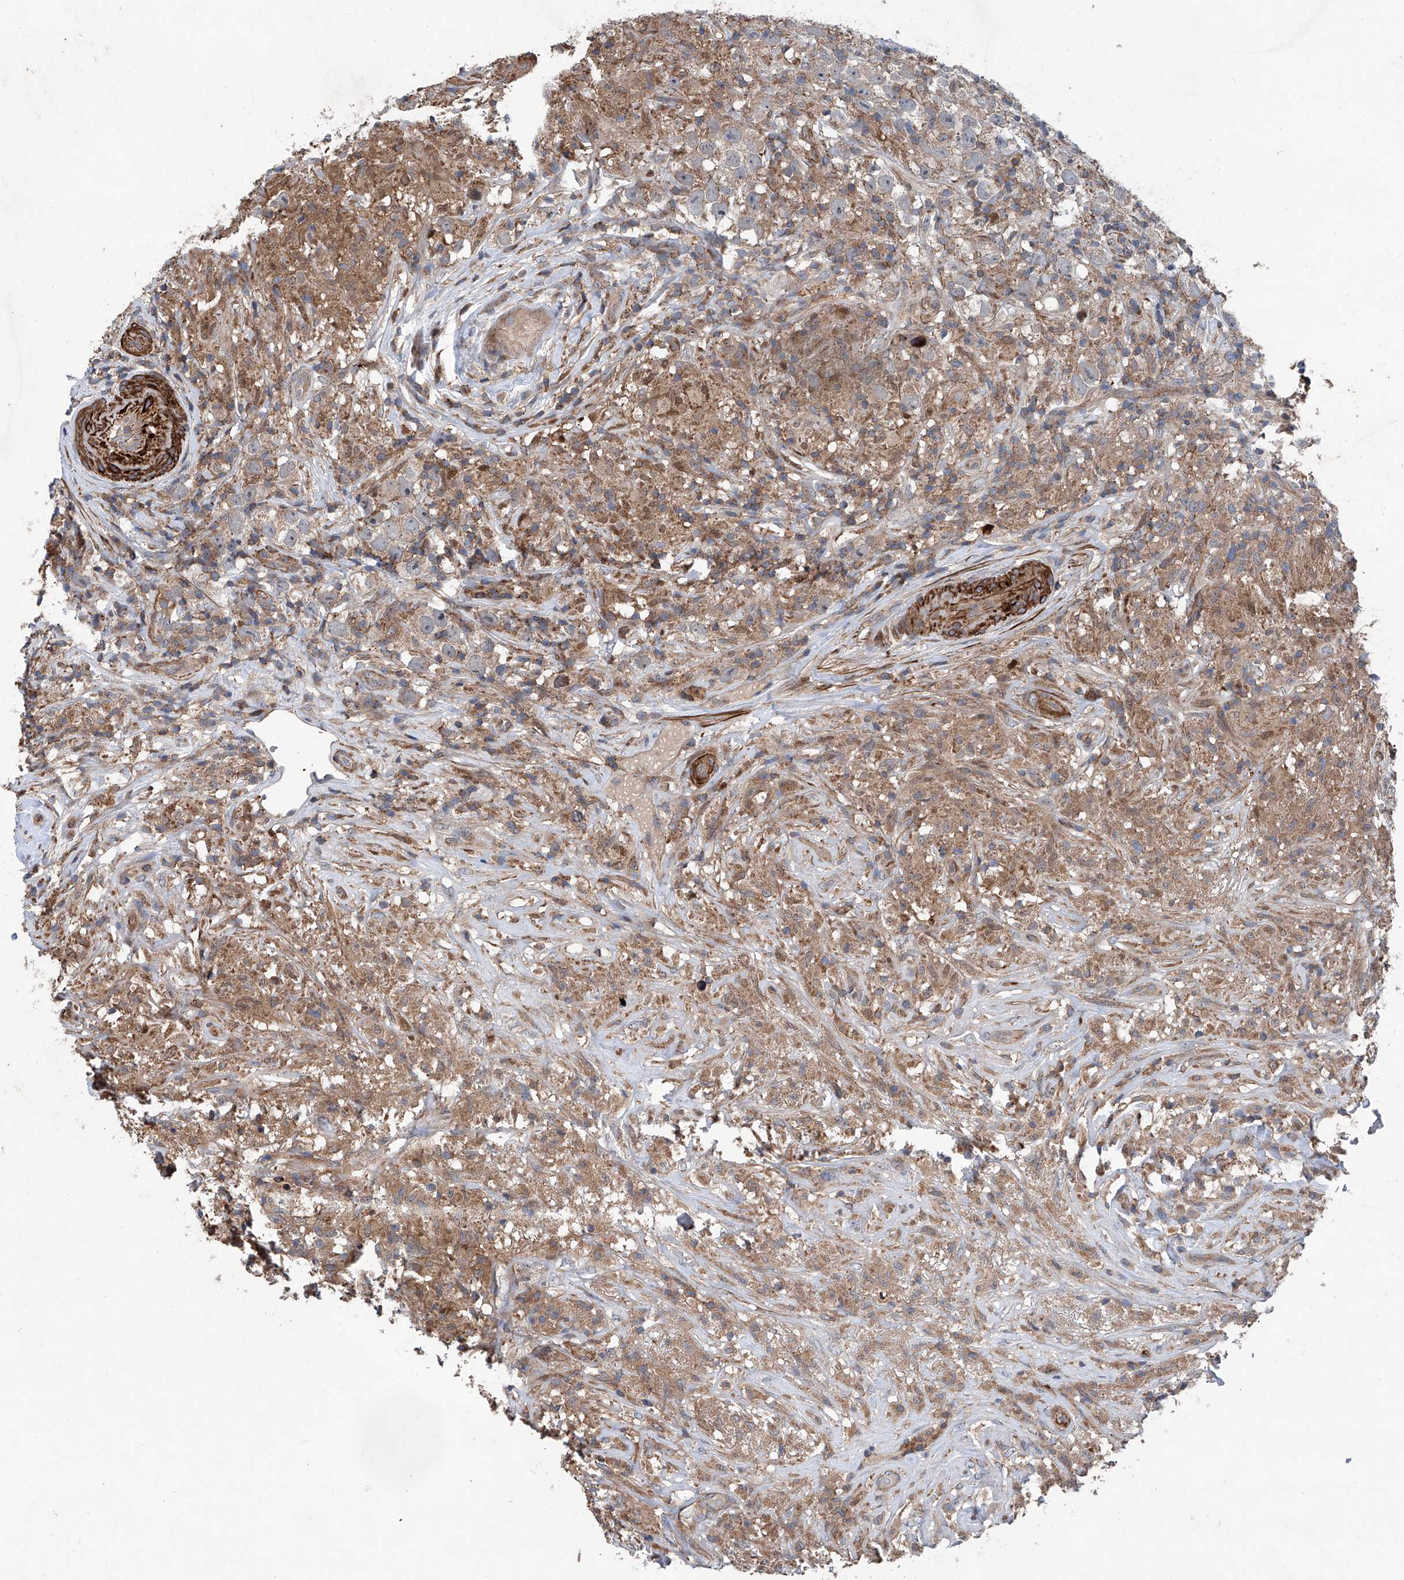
{"staining": {"intensity": "weak", "quantity": ">75%", "location": "cytoplasmic/membranous"}, "tissue": "testis cancer", "cell_type": "Tumor cells", "image_type": "cancer", "snomed": [{"axis": "morphology", "description": "Seminoma, NOS"}, {"axis": "topography", "description": "Testis"}], "caption": "Protein expression by IHC reveals weak cytoplasmic/membranous positivity in approximately >75% of tumor cells in testis cancer (seminoma).", "gene": "NT5C3A", "patient": {"sex": "male", "age": 49}}